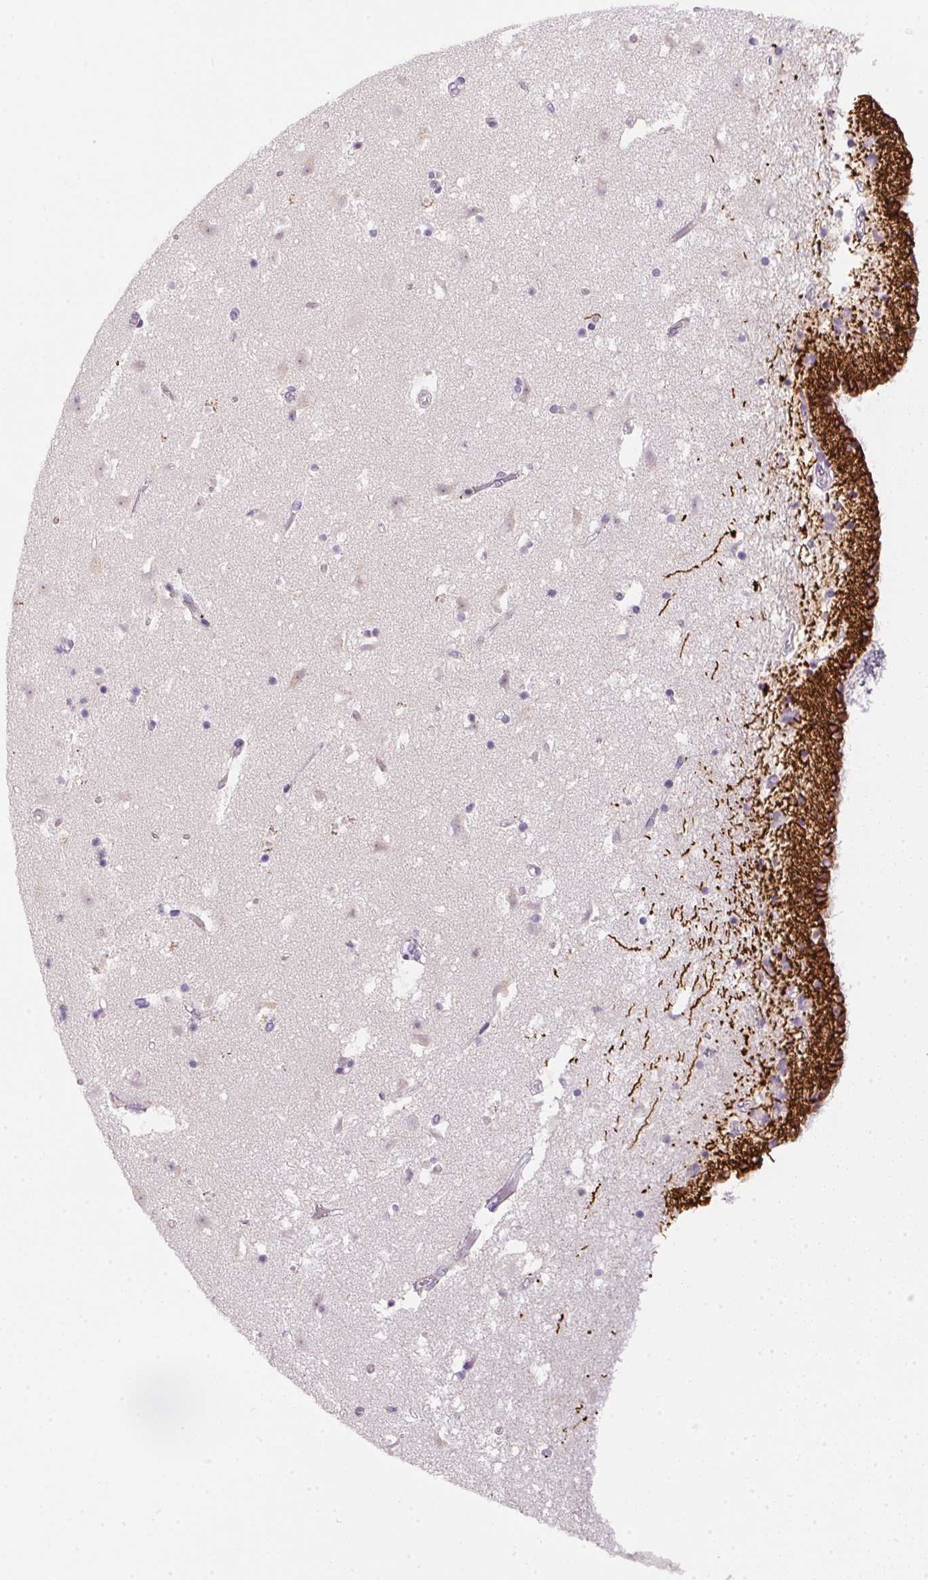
{"staining": {"intensity": "strong", "quantity": "<25%", "location": "cytoplasmic/membranous"}, "tissue": "caudate", "cell_type": "Glial cells", "image_type": "normal", "snomed": [{"axis": "morphology", "description": "Normal tissue, NOS"}, {"axis": "topography", "description": "Lateral ventricle wall"}], "caption": "Caudate stained with IHC exhibits strong cytoplasmic/membranous positivity in approximately <25% of glial cells. Nuclei are stained in blue.", "gene": "ECPAS", "patient": {"sex": "female", "age": 42}}